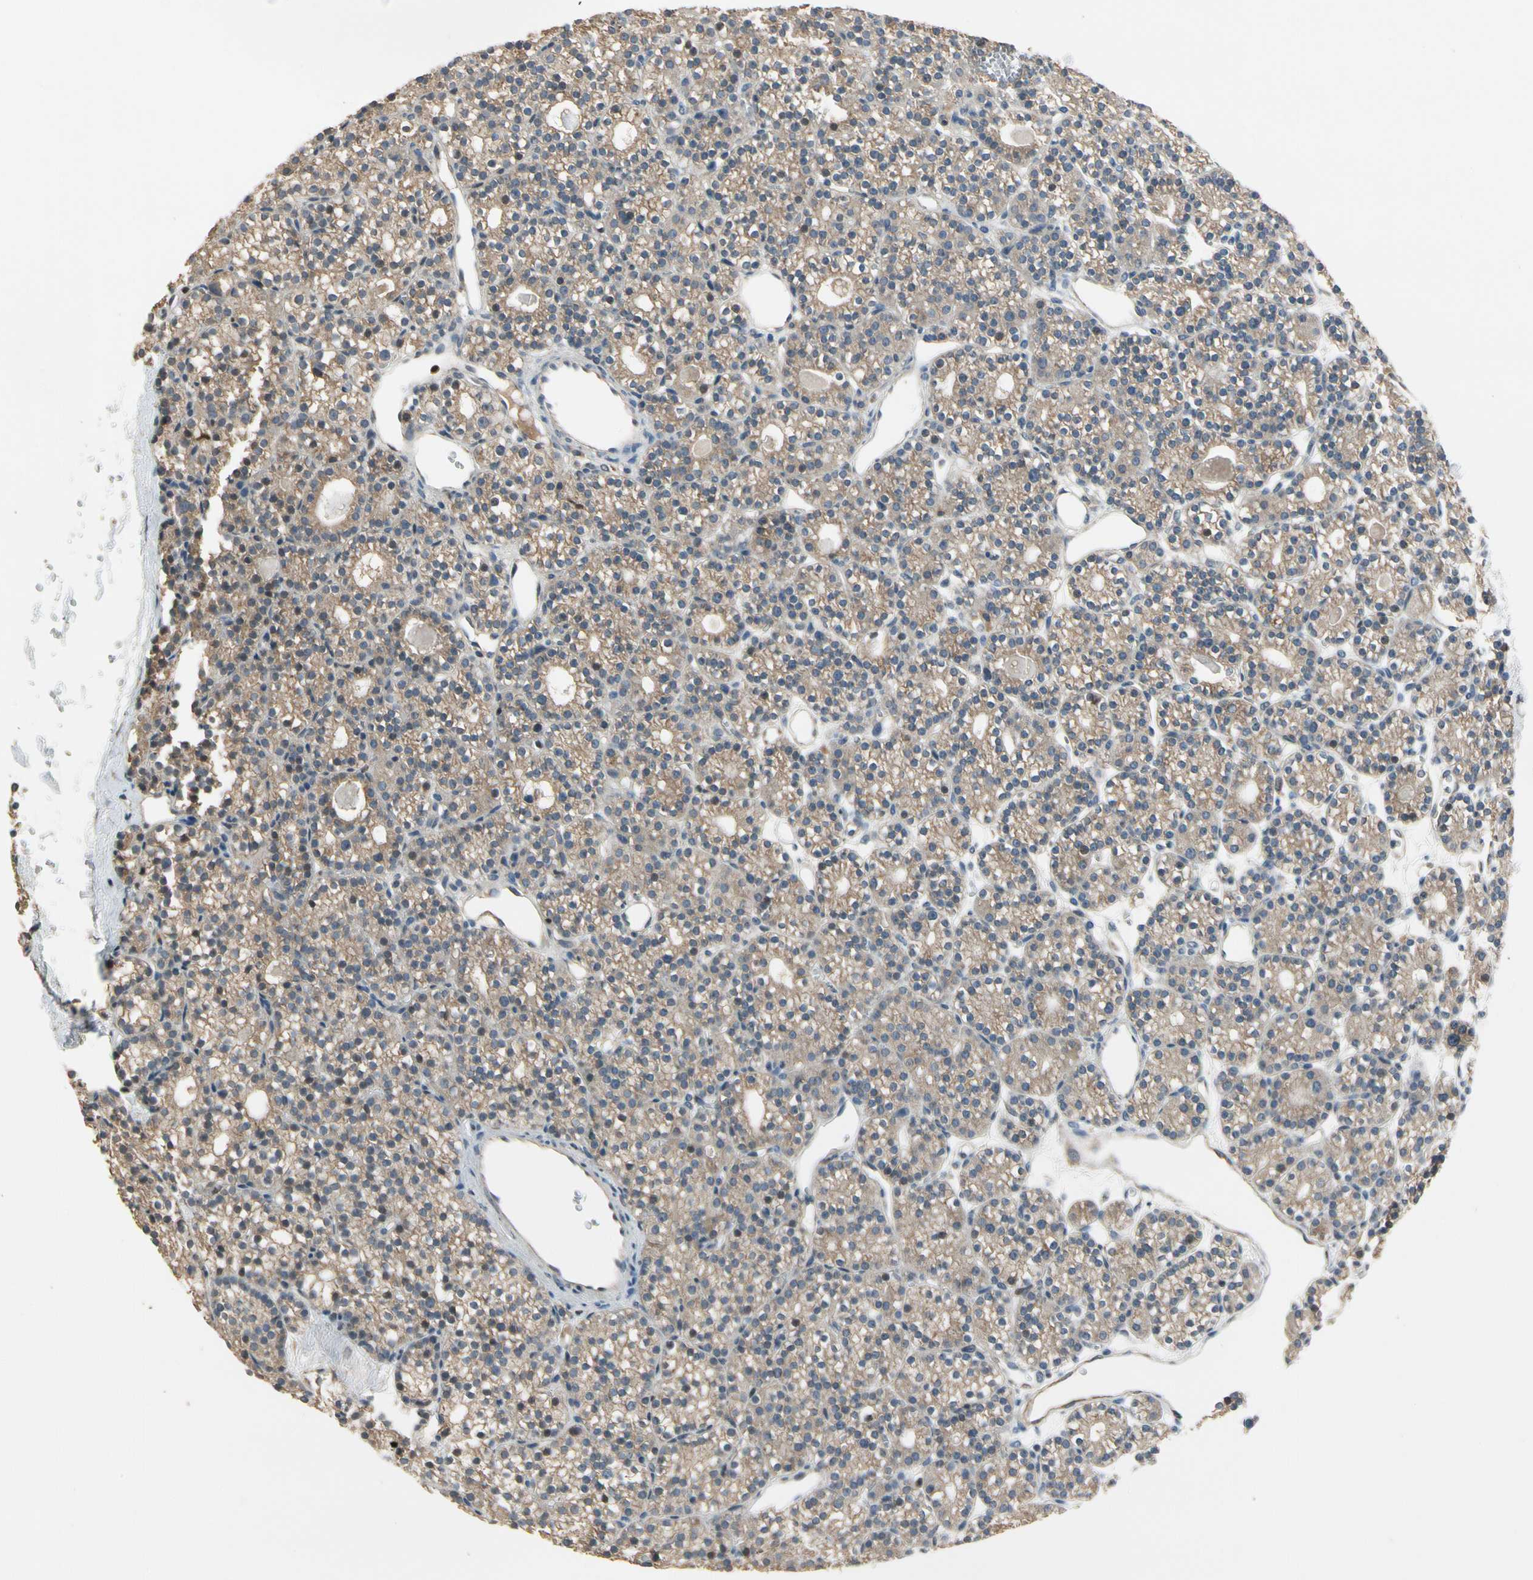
{"staining": {"intensity": "weak", "quantity": ">75%", "location": "cytoplasmic/membranous"}, "tissue": "parathyroid gland", "cell_type": "Glandular cells", "image_type": "normal", "snomed": [{"axis": "morphology", "description": "Normal tissue, NOS"}, {"axis": "topography", "description": "Parathyroid gland"}], "caption": "The micrograph demonstrates staining of unremarkable parathyroid gland, revealing weak cytoplasmic/membranous protein staining (brown color) within glandular cells.", "gene": "CGREF1", "patient": {"sex": "female", "age": 64}}